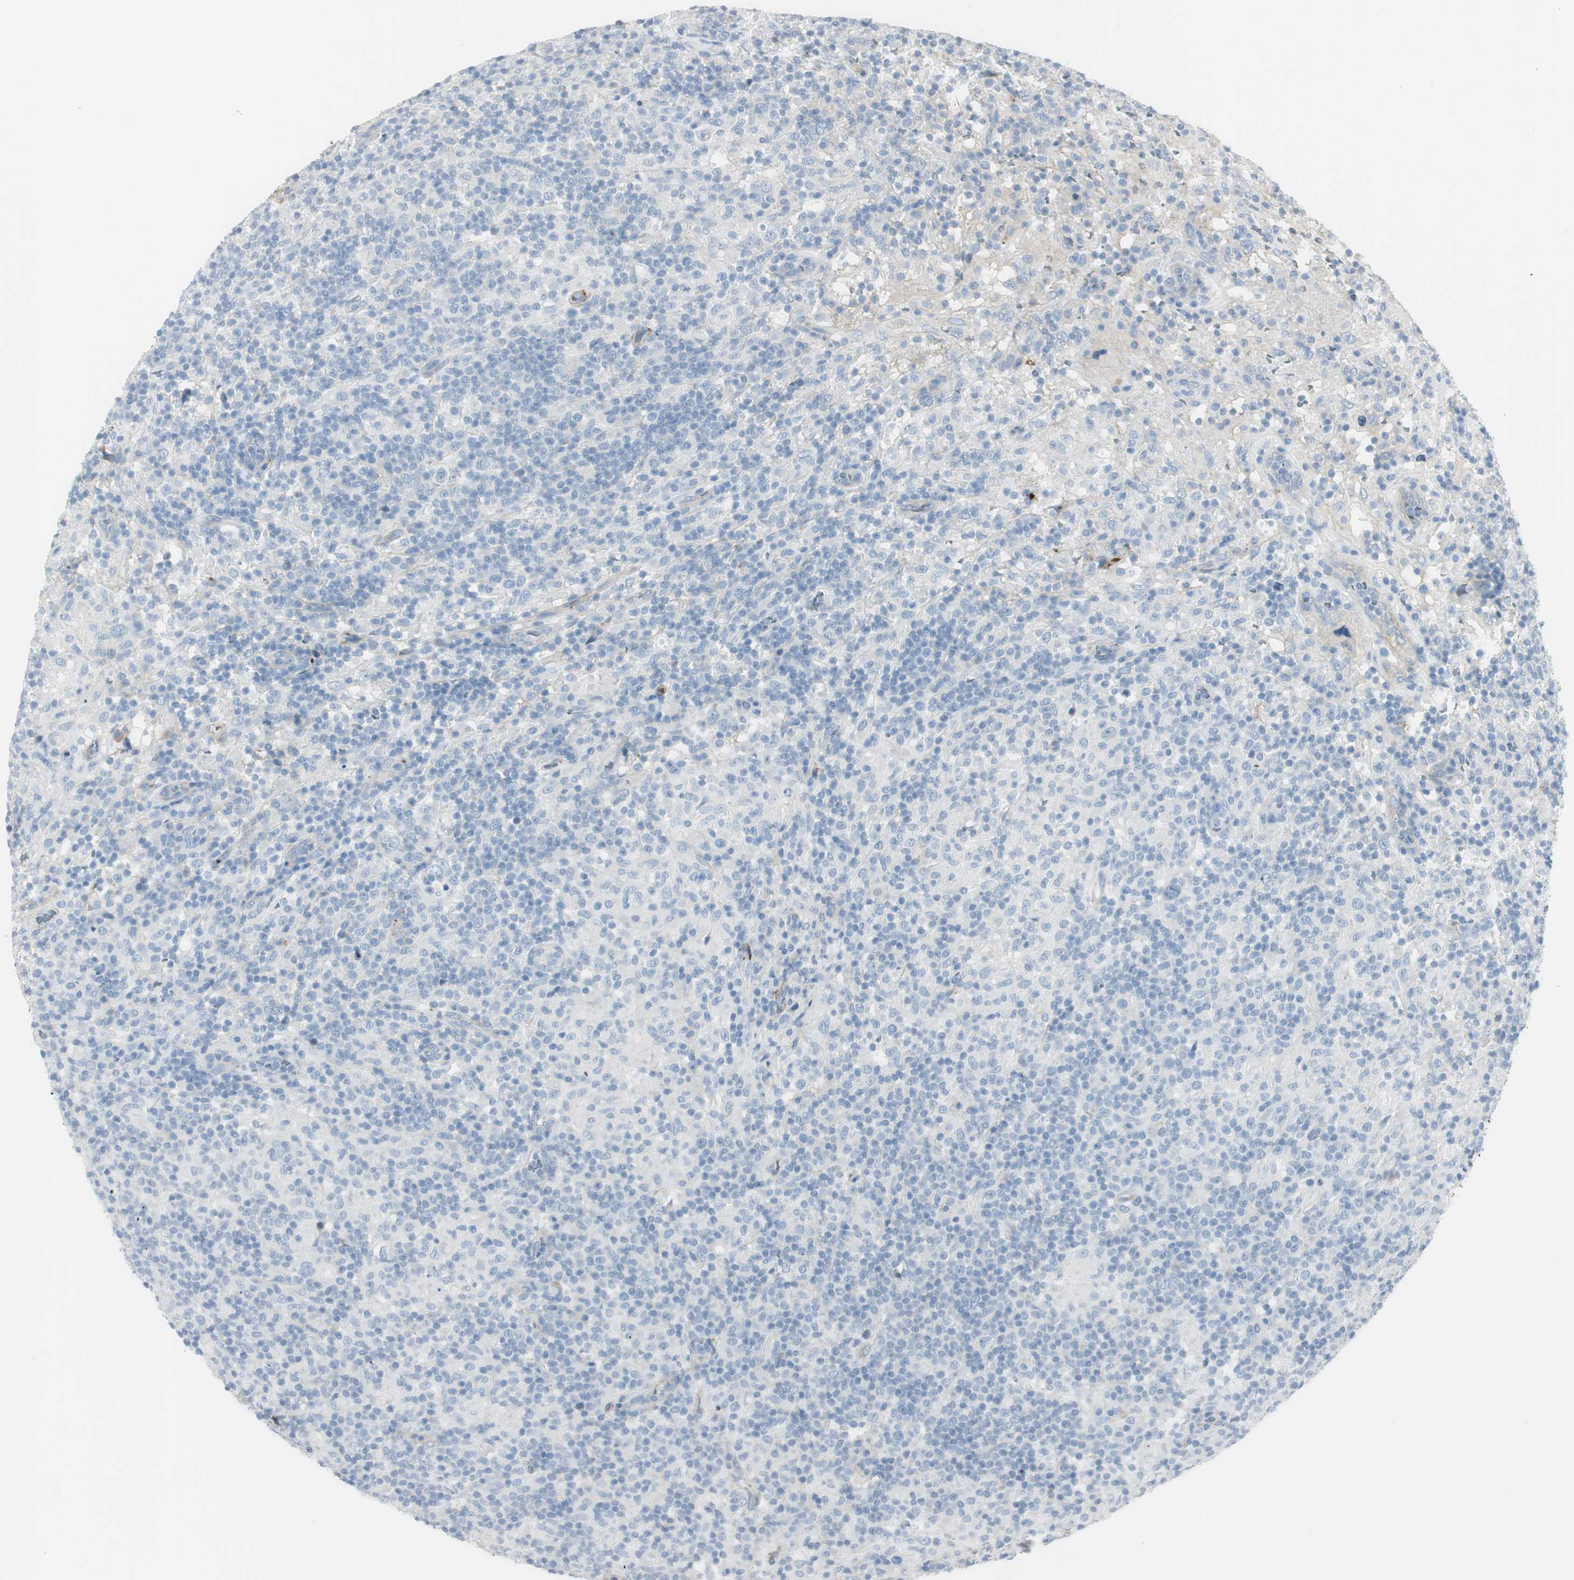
{"staining": {"intensity": "negative", "quantity": "none", "location": "none"}, "tissue": "lymphoma", "cell_type": "Tumor cells", "image_type": "cancer", "snomed": [{"axis": "morphology", "description": "Hodgkin's disease, NOS"}, {"axis": "topography", "description": "Lymph node"}], "caption": "A micrograph of lymphoma stained for a protein exhibits no brown staining in tumor cells.", "gene": "CACNA2D1", "patient": {"sex": "male", "age": 70}}